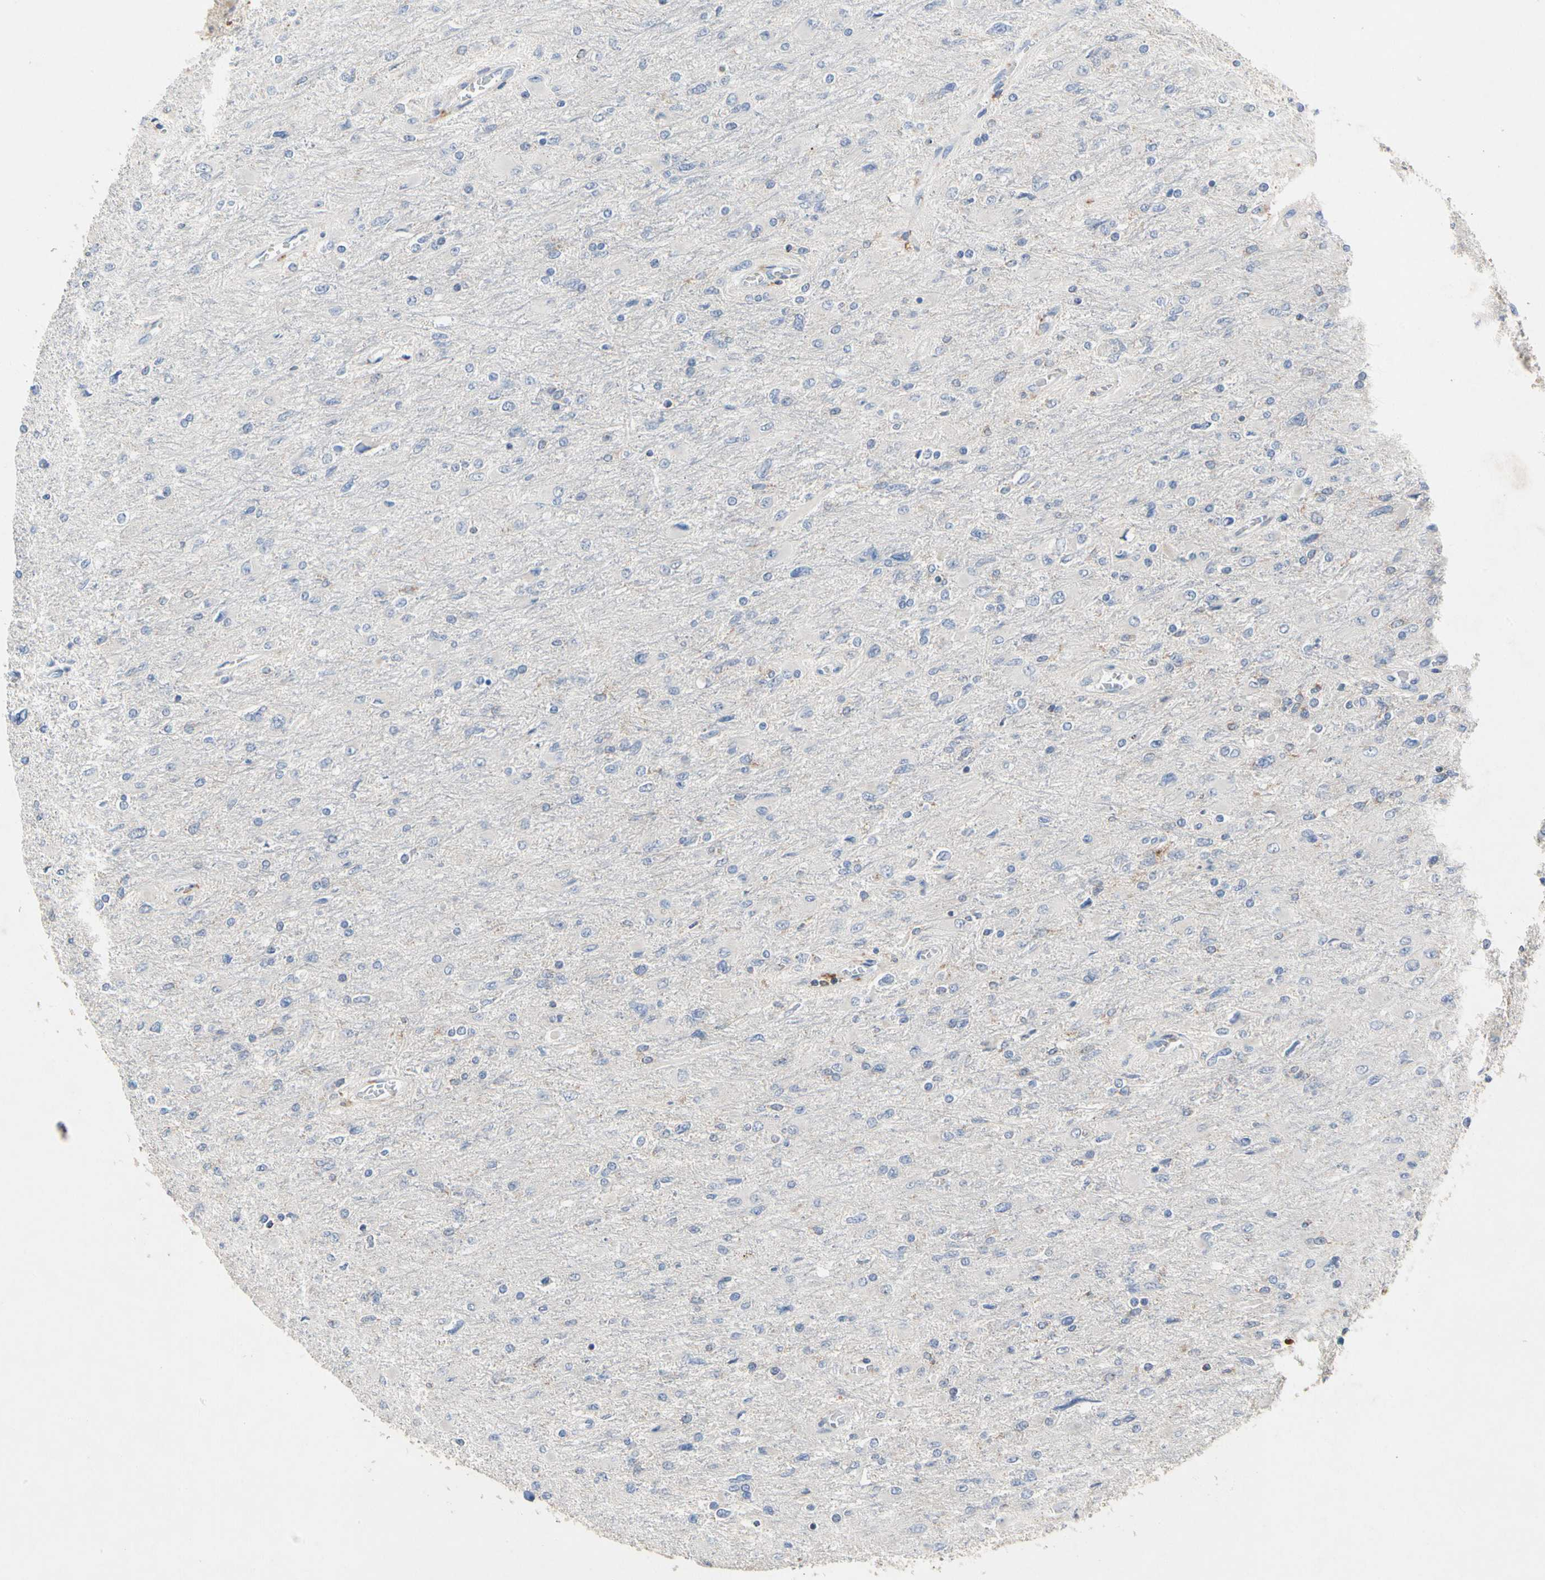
{"staining": {"intensity": "negative", "quantity": "none", "location": "none"}, "tissue": "glioma", "cell_type": "Tumor cells", "image_type": "cancer", "snomed": [{"axis": "morphology", "description": "Glioma, malignant, High grade"}, {"axis": "topography", "description": "Cerebral cortex"}], "caption": "There is no significant expression in tumor cells of malignant high-grade glioma.", "gene": "ADA2", "patient": {"sex": "female", "age": 36}}